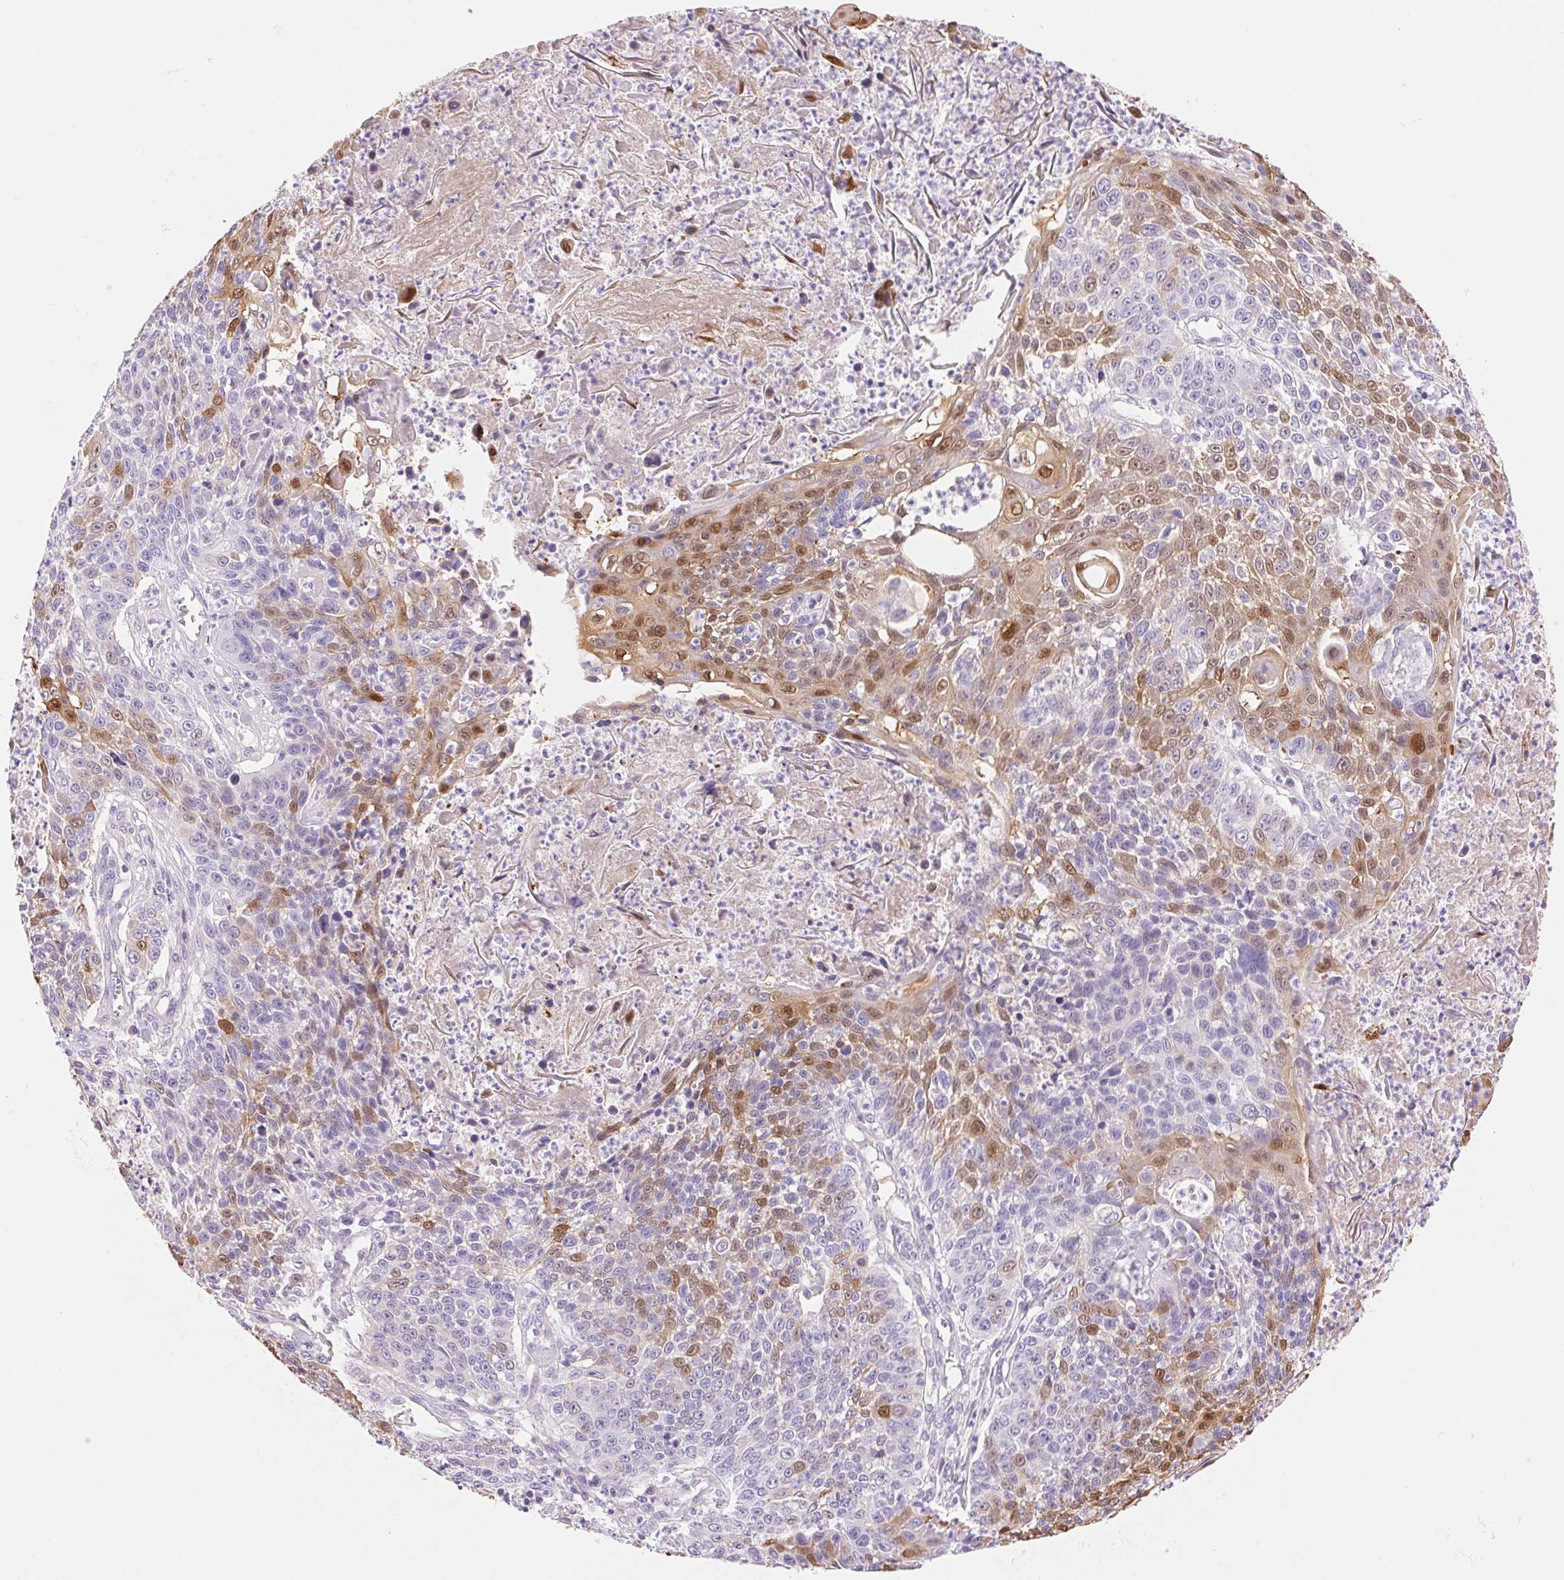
{"staining": {"intensity": "moderate", "quantity": "<25%", "location": "cytoplasmic/membranous,nuclear"}, "tissue": "lung cancer", "cell_type": "Tumor cells", "image_type": "cancer", "snomed": [{"axis": "morphology", "description": "Squamous cell carcinoma, NOS"}, {"axis": "morphology", "description": "Squamous cell carcinoma, metastatic, NOS"}, {"axis": "topography", "description": "Lung"}, {"axis": "topography", "description": "Pleura, NOS"}], "caption": "An immunohistochemistry (IHC) micrograph of neoplastic tissue is shown. Protein staining in brown labels moderate cytoplasmic/membranous and nuclear positivity in lung metastatic squamous cell carcinoma within tumor cells. Nuclei are stained in blue.", "gene": "SERPINB3", "patient": {"sex": "male", "age": 72}}